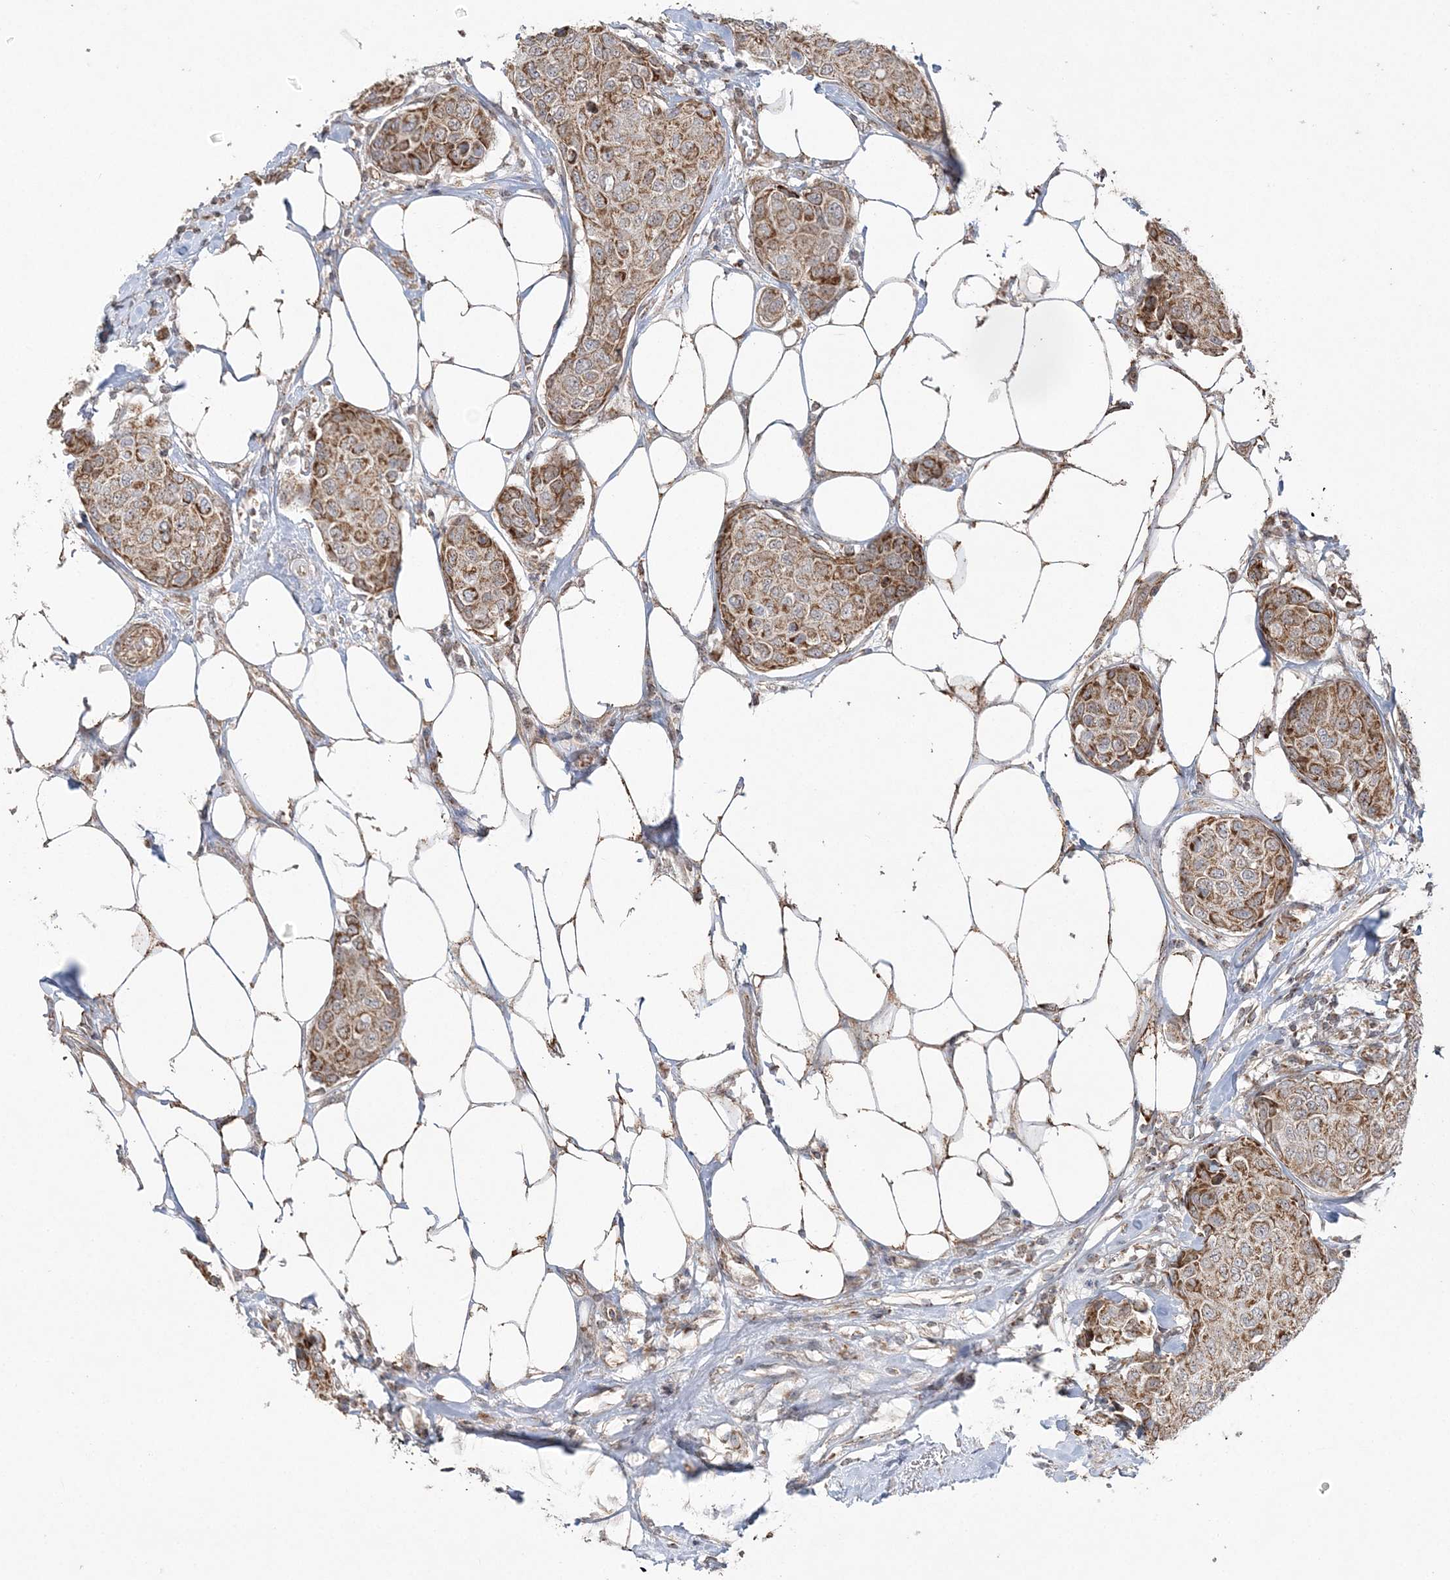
{"staining": {"intensity": "moderate", "quantity": ">75%", "location": "cytoplasmic/membranous"}, "tissue": "breast cancer", "cell_type": "Tumor cells", "image_type": "cancer", "snomed": [{"axis": "morphology", "description": "Duct carcinoma"}, {"axis": "topography", "description": "Breast"}], "caption": "Protein expression analysis of breast infiltrating ductal carcinoma demonstrates moderate cytoplasmic/membranous staining in approximately >75% of tumor cells.", "gene": "SCLT1", "patient": {"sex": "female", "age": 80}}